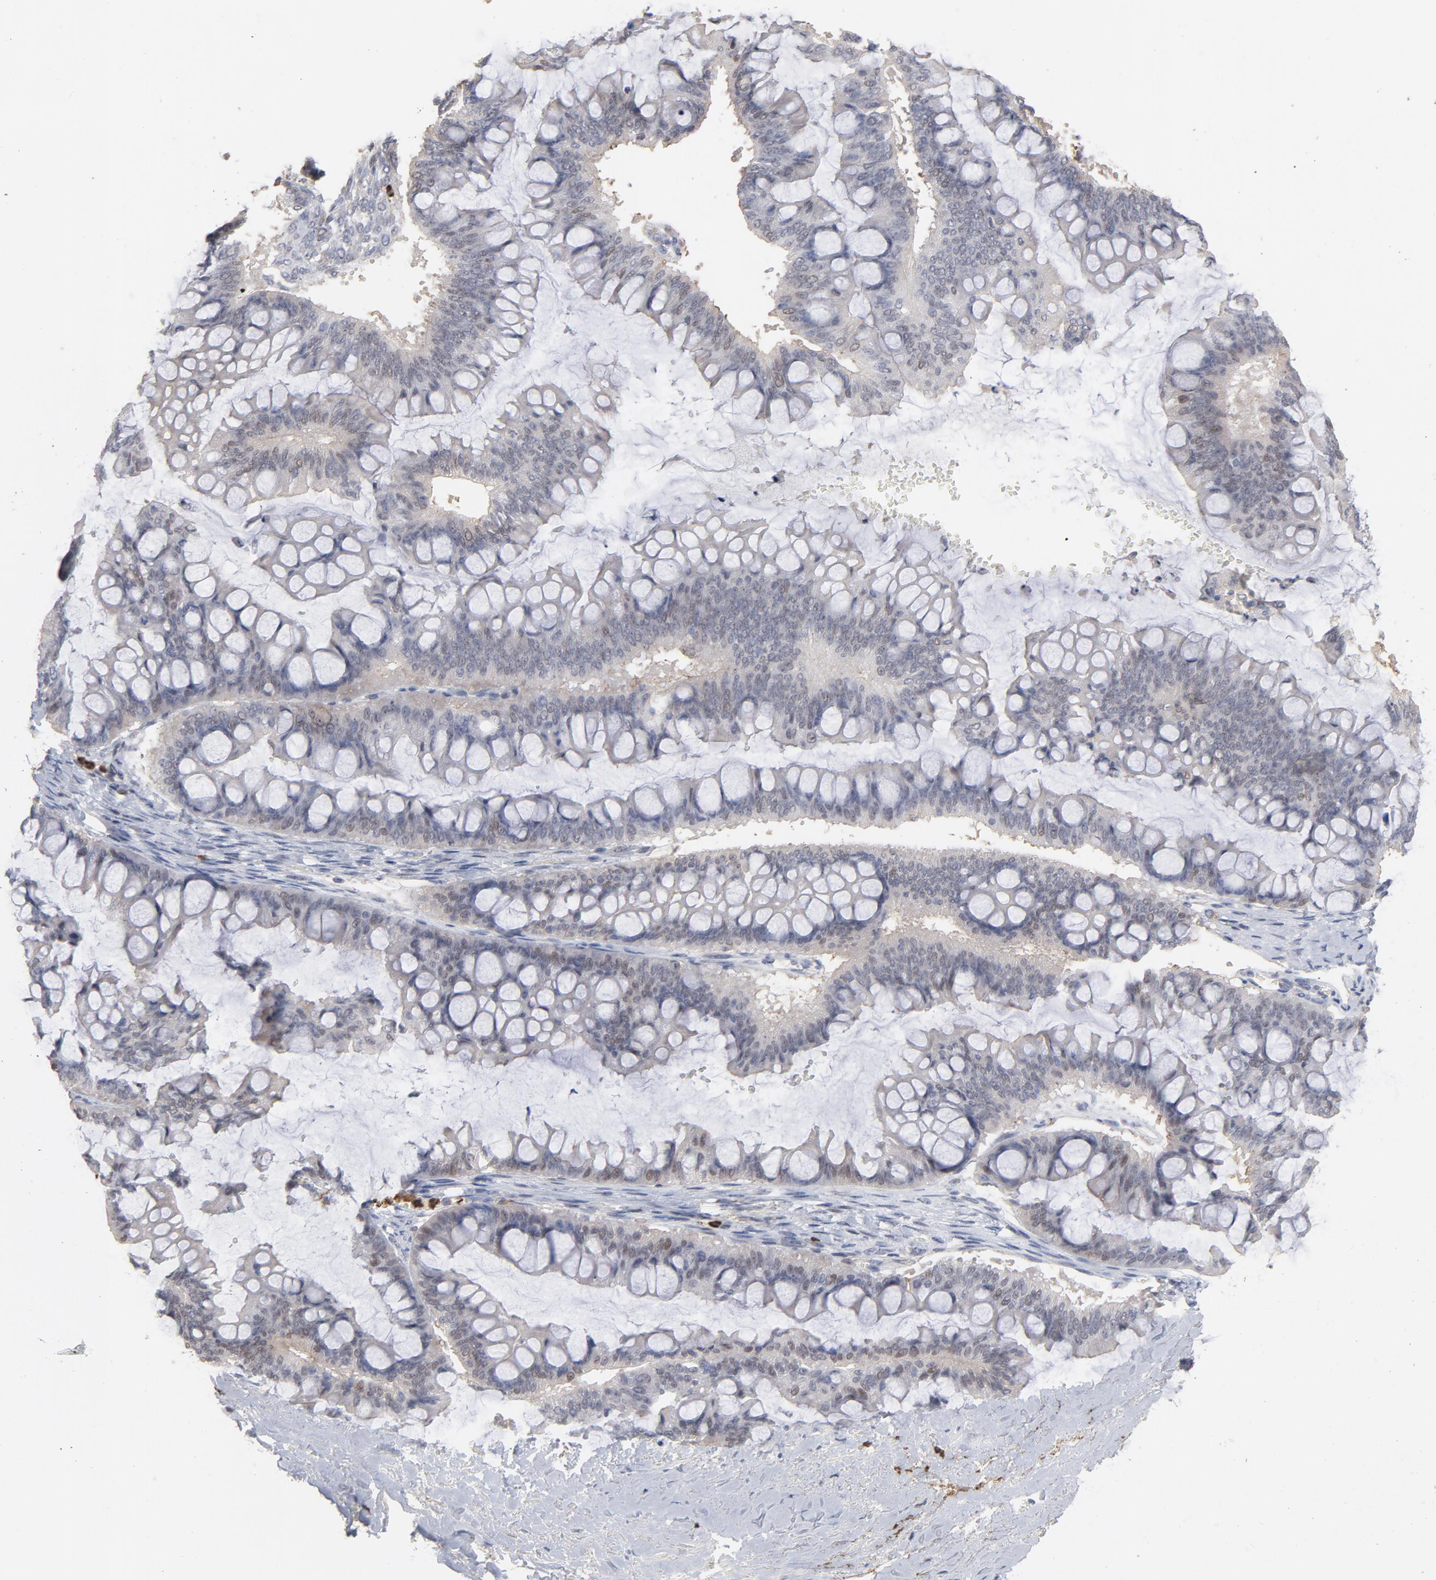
{"staining": {"intensity": "weak", "quantity": "25%-75%", "location": "cytoplasmic/membranous,nuclear"}, "tissue": "ovarian cancer", "cell_type": "Tumor cells", "image_type": "cancer", "snomed": [{"axis": "morphology", "description": "Cystadenocarcinoma, mucinous, NOS"}, {"axis": "topography", "description": "Ovary"}], "caption": "Immunohistochemistry photomicrograph of human mucinous cystadenocarcinoma (ovarian) stained for a protein (brown), which displays low levels of weak cytoplasmic/membranous and nuclear staining in about 25%-75% of tumor cells.", "gene": "PNMA1", "patient": {"sex": "female", "age": 73}}